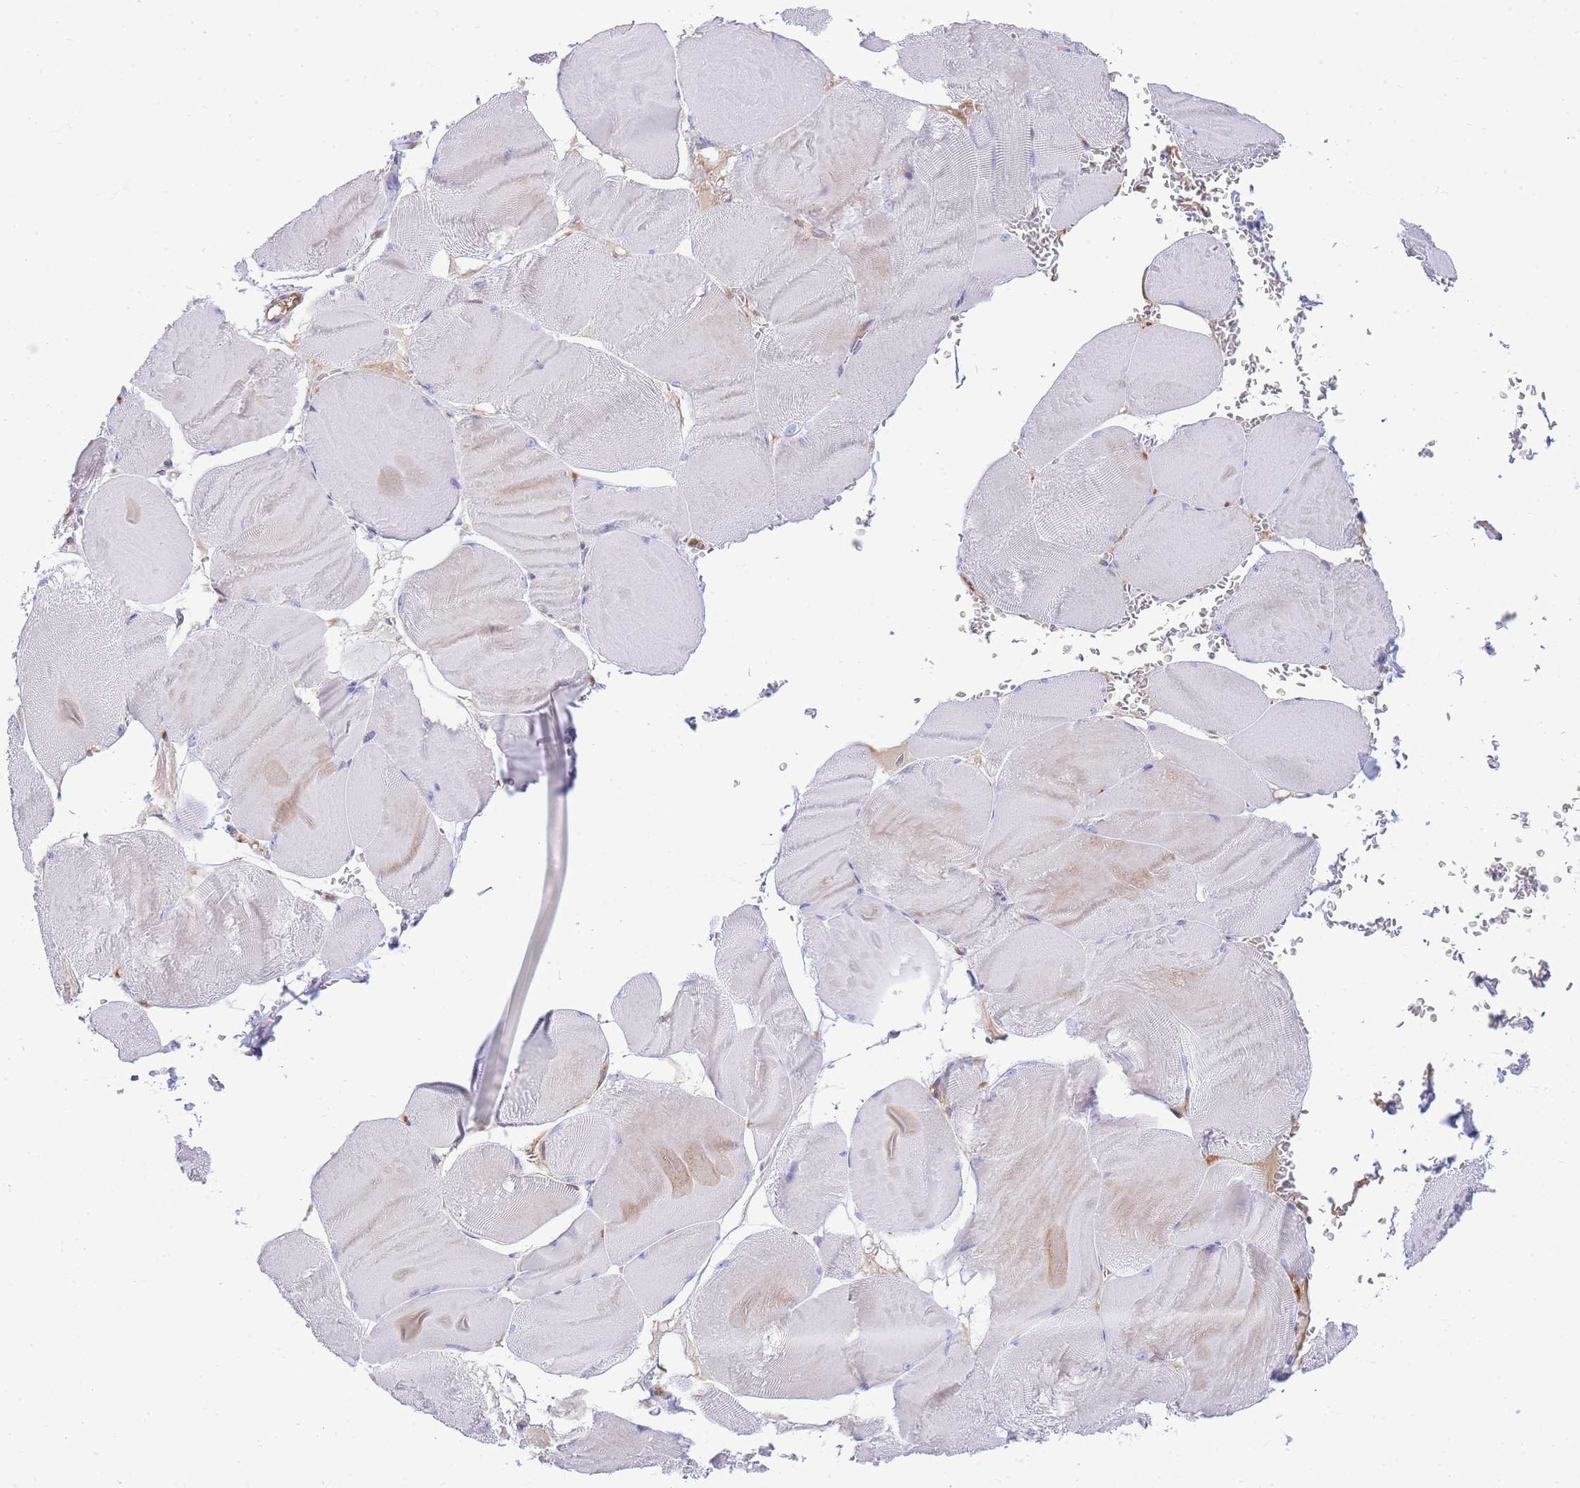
{"staining": {"intensity": "weak", "quantity": "<25%", "location": "cytoplasmic/membranous"}, "tissue": "skeletal muscle", "cell_type": "Myocytes", "image_type": "normal", "snomed": [{"axis": "morphology", "description": "Normal tissue, NOS"}, {"axis": "morphology", "description": "Basal cell carcinoma"}, {"axis": "topography", "description": "Skeletal muscle"}], "caption": "DAB (3,3'-diaminobenzidine) immunohistochemical staining of benign skeletal muscle demonstrates no significant positivity in myocytes.", "gene": "FBN3", "patient": {"sex": "female", "age": 64}}